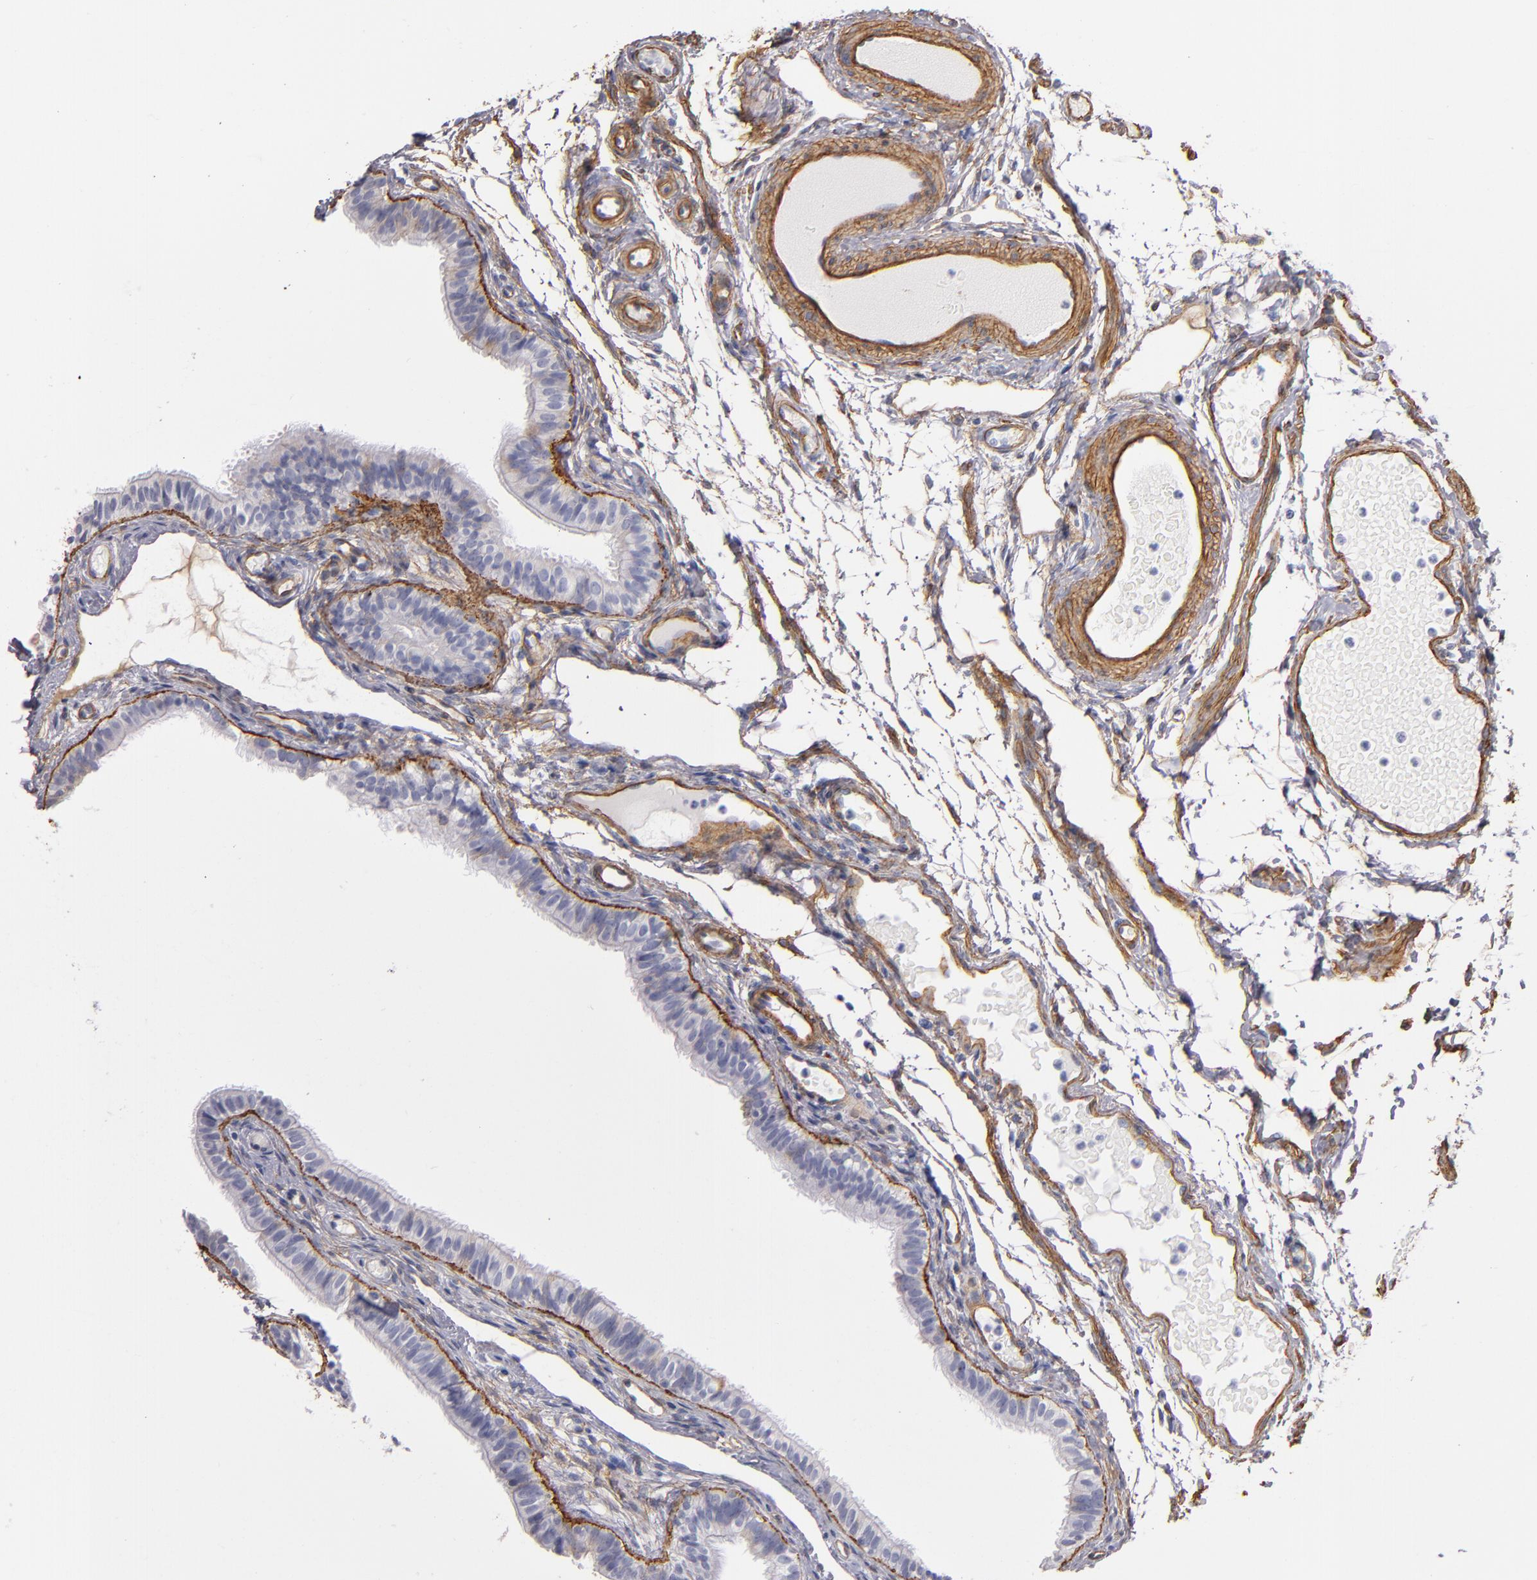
{"staining": {"intensity": "negative", "quantity": "none", "location": "none"}, "tissue": "fallopian tube", "cell_type": "Glandular cells", "image_type": "normal", "snomed": [{"axis": "morphology", "description": "Normal tissue, NOS"}, {"axis": "morphology", "description": "Dermoid, NOS"}, {"axis": "topography", "description": "Fallopian tube"}], "caption": "Immunohistochemistry (IHC) of benign human fallopian tube exhibits no expression in glandular cells.", "gene": "LAMC1", "patient": {"sex": "female", "age": 33}}